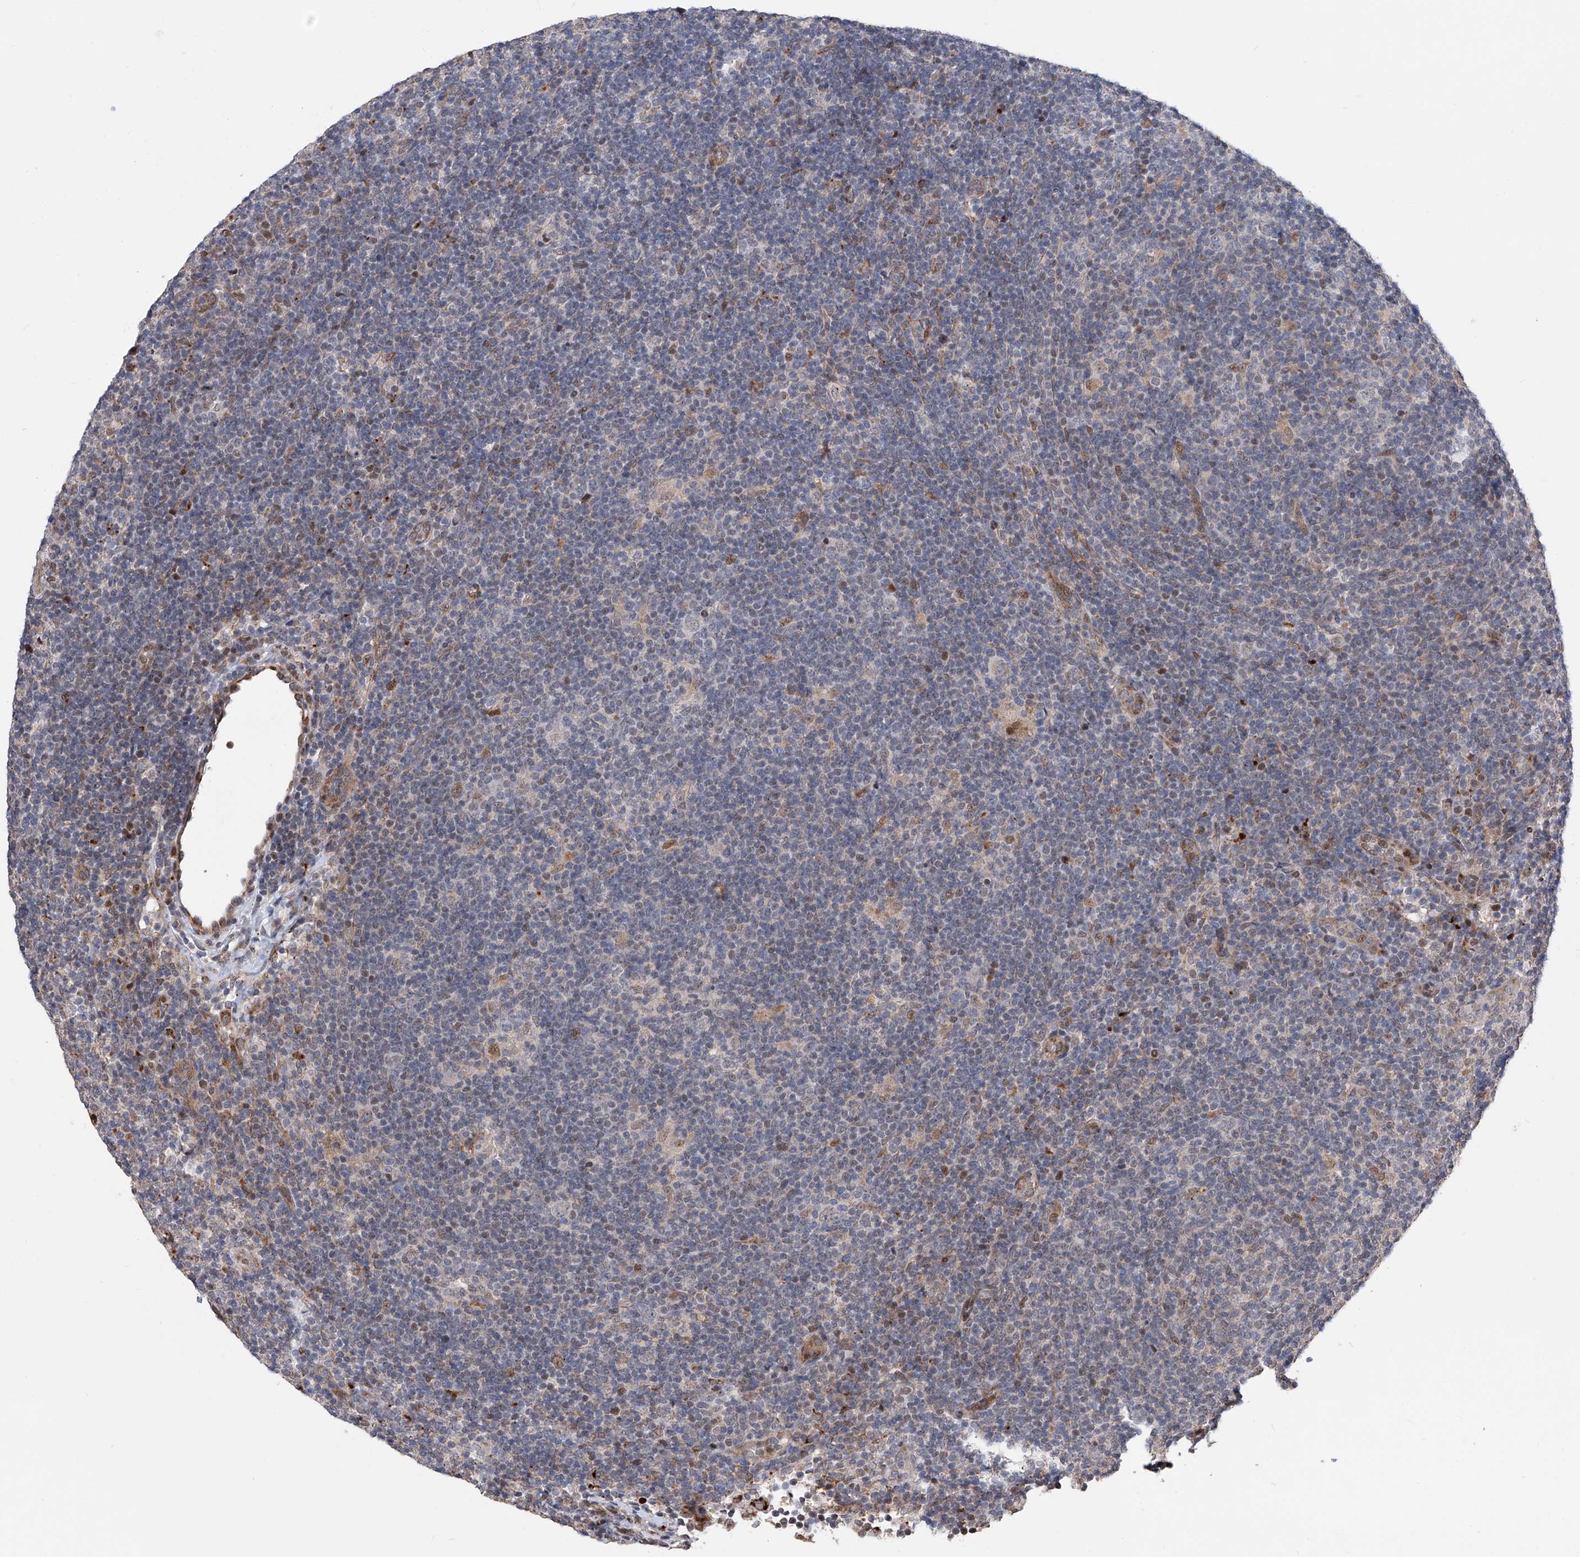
{"staining": {"intensity": "weak", "quantity": "<25%", "location": "cytoplasmic/membranous"}, "tissue": "lymphoma", "cell_type": "Tumor cells", "image_type": "cancer", "snomed": [{"axis": "morphology", "description": "Hodgkin's disease, NOS"}, {"axis": "topography", "description": "Lymph node"}], "caption": "Hodgkin's disease was stained to show a protein in brown. There is no significant positivity in tumor cells.", "gene": "FARP2", "patient": {"sex": "female", "age": 57}}